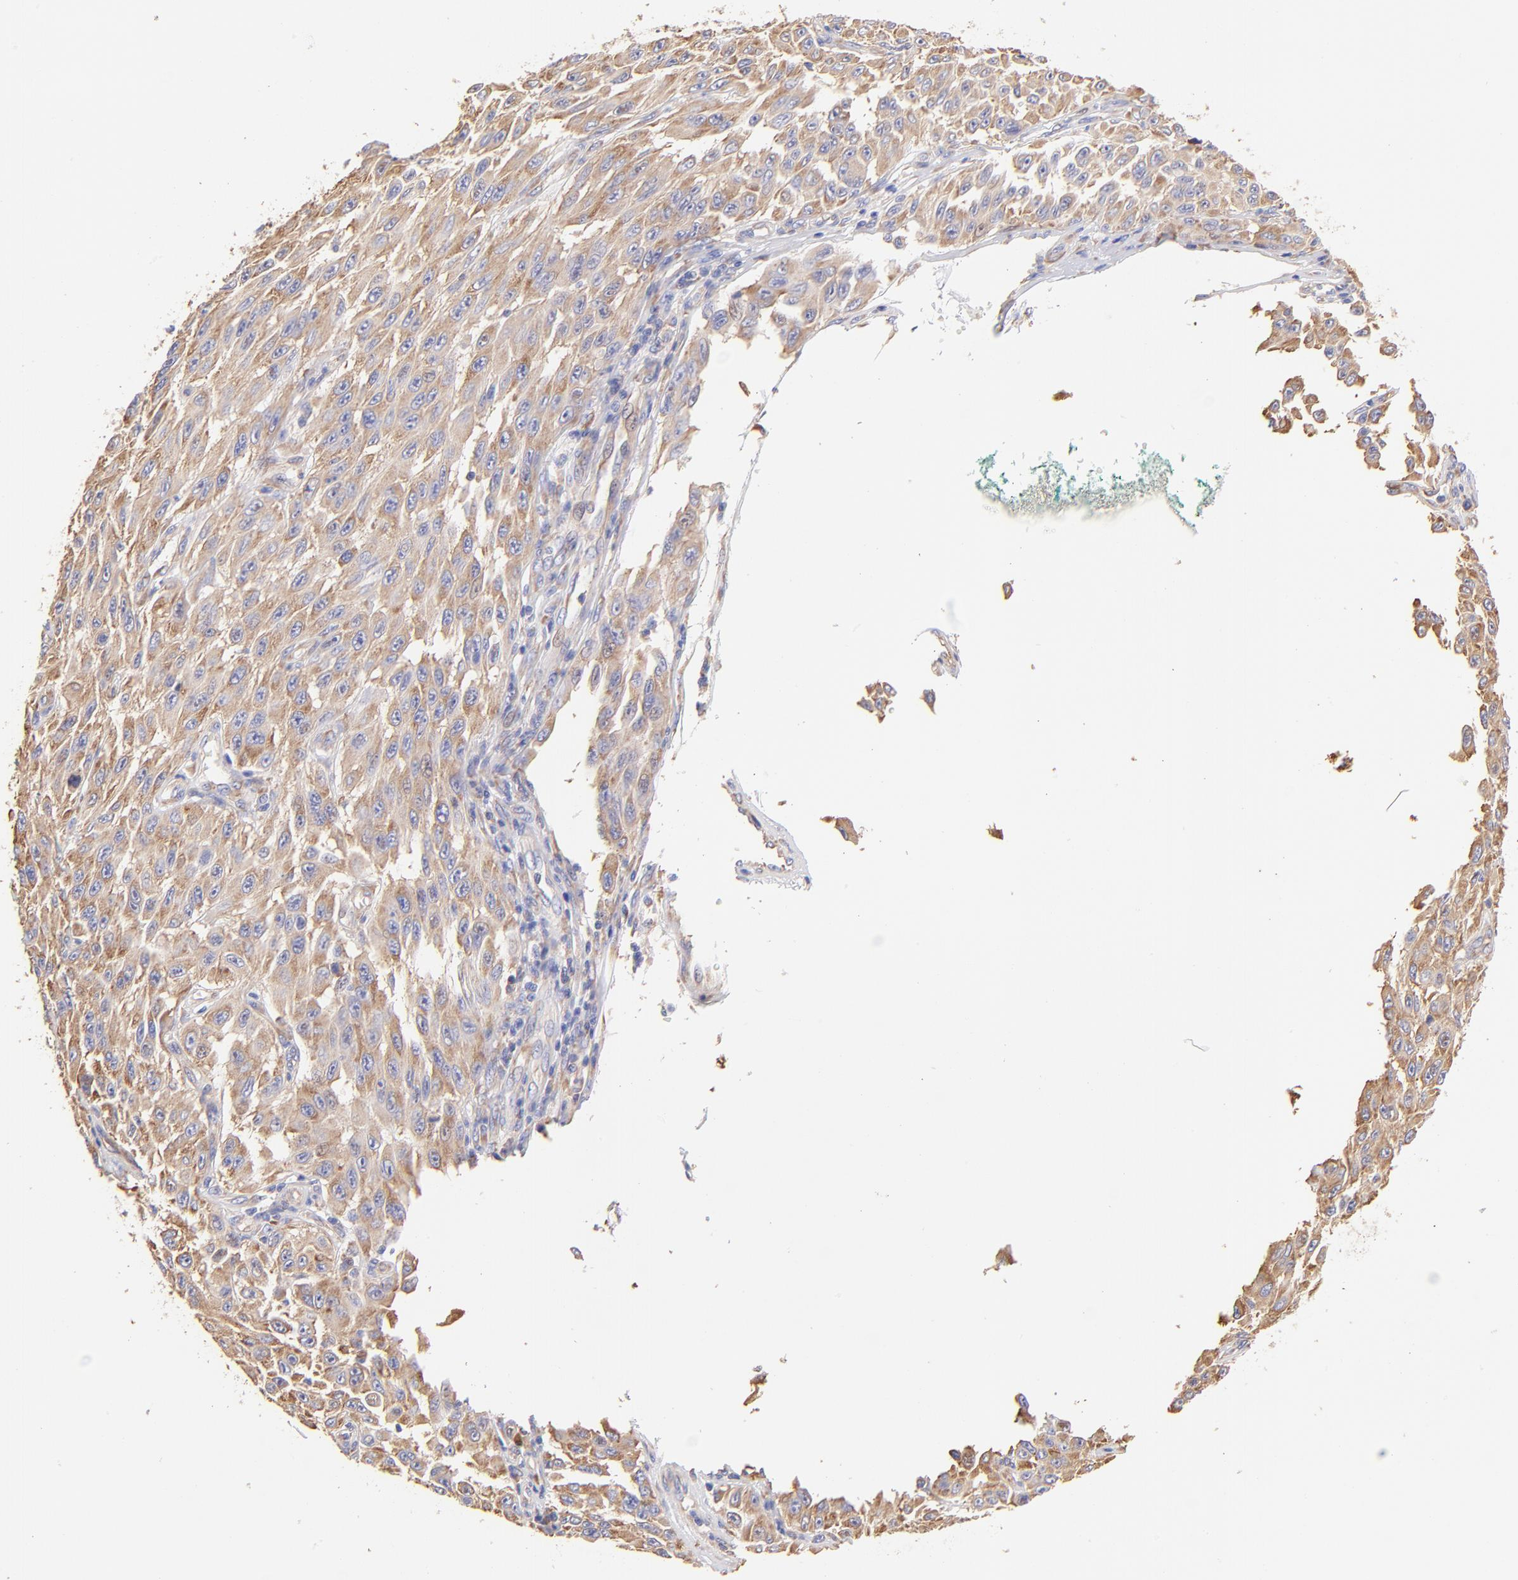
{"staining": {"intensity": "moderate", "quantity": ">75%", "location": "cytoplasmic/membranous"}, "tissue": "melanoma", "cell_type": "Tumor cells", "image_type": "cancer", "snomed": [{"axis": "morphology", "description": "Malignant melanoma, NOS"}, {"axis": "topography", "description": "Skin"}], "caption": "Immunohistochemical staining of human melanoma displays medium levels of moderate cytoplasmic/membranous protein expression in about >75% of tumor cells. The protein is shown in brown color, while the nuclei are stained blue.", "gene": "RPL30", "patient": {"sex": "male", "age": 30}}